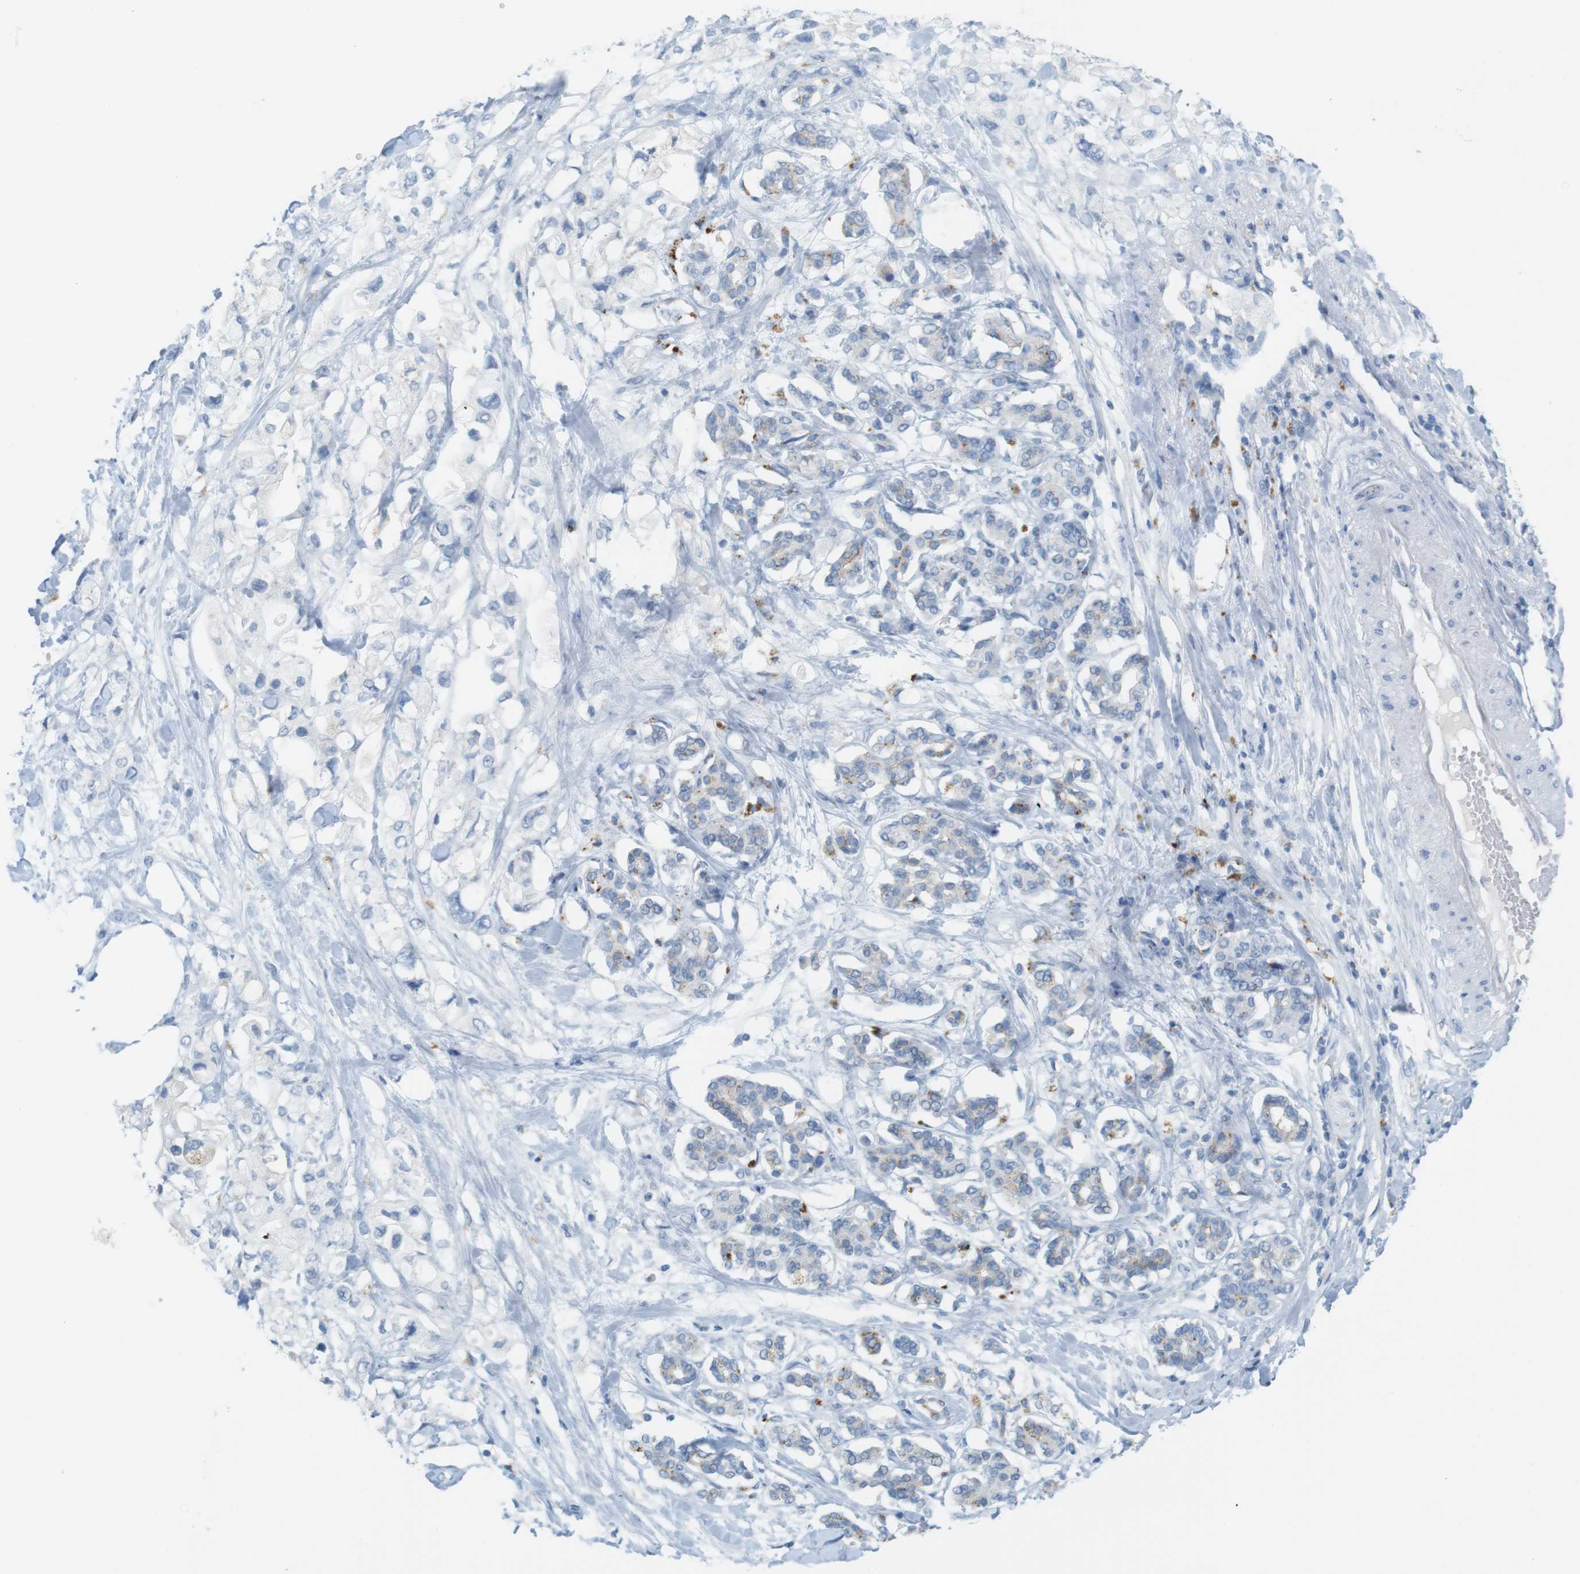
{"staining": {"intensity": "negative", "quantity": "none", "location": "none"}, "tissue": "pancreatic cancer", "cell_type": "Tumor cells", "image_type": "cancer", "snomed": [{"axis": "morphology", "description": "Adenocarcinoma, NOS"}, {"axis": "topography", "description": "Pancreas"}], "caption": "This is a histopathology image of immunohistochemistry (IHC) staining of pancreatic adenocarcinoma, which shows no expression in tumor cells.", "gene": "YIPF1", "patient": {"sex": "female", "age": 56}}